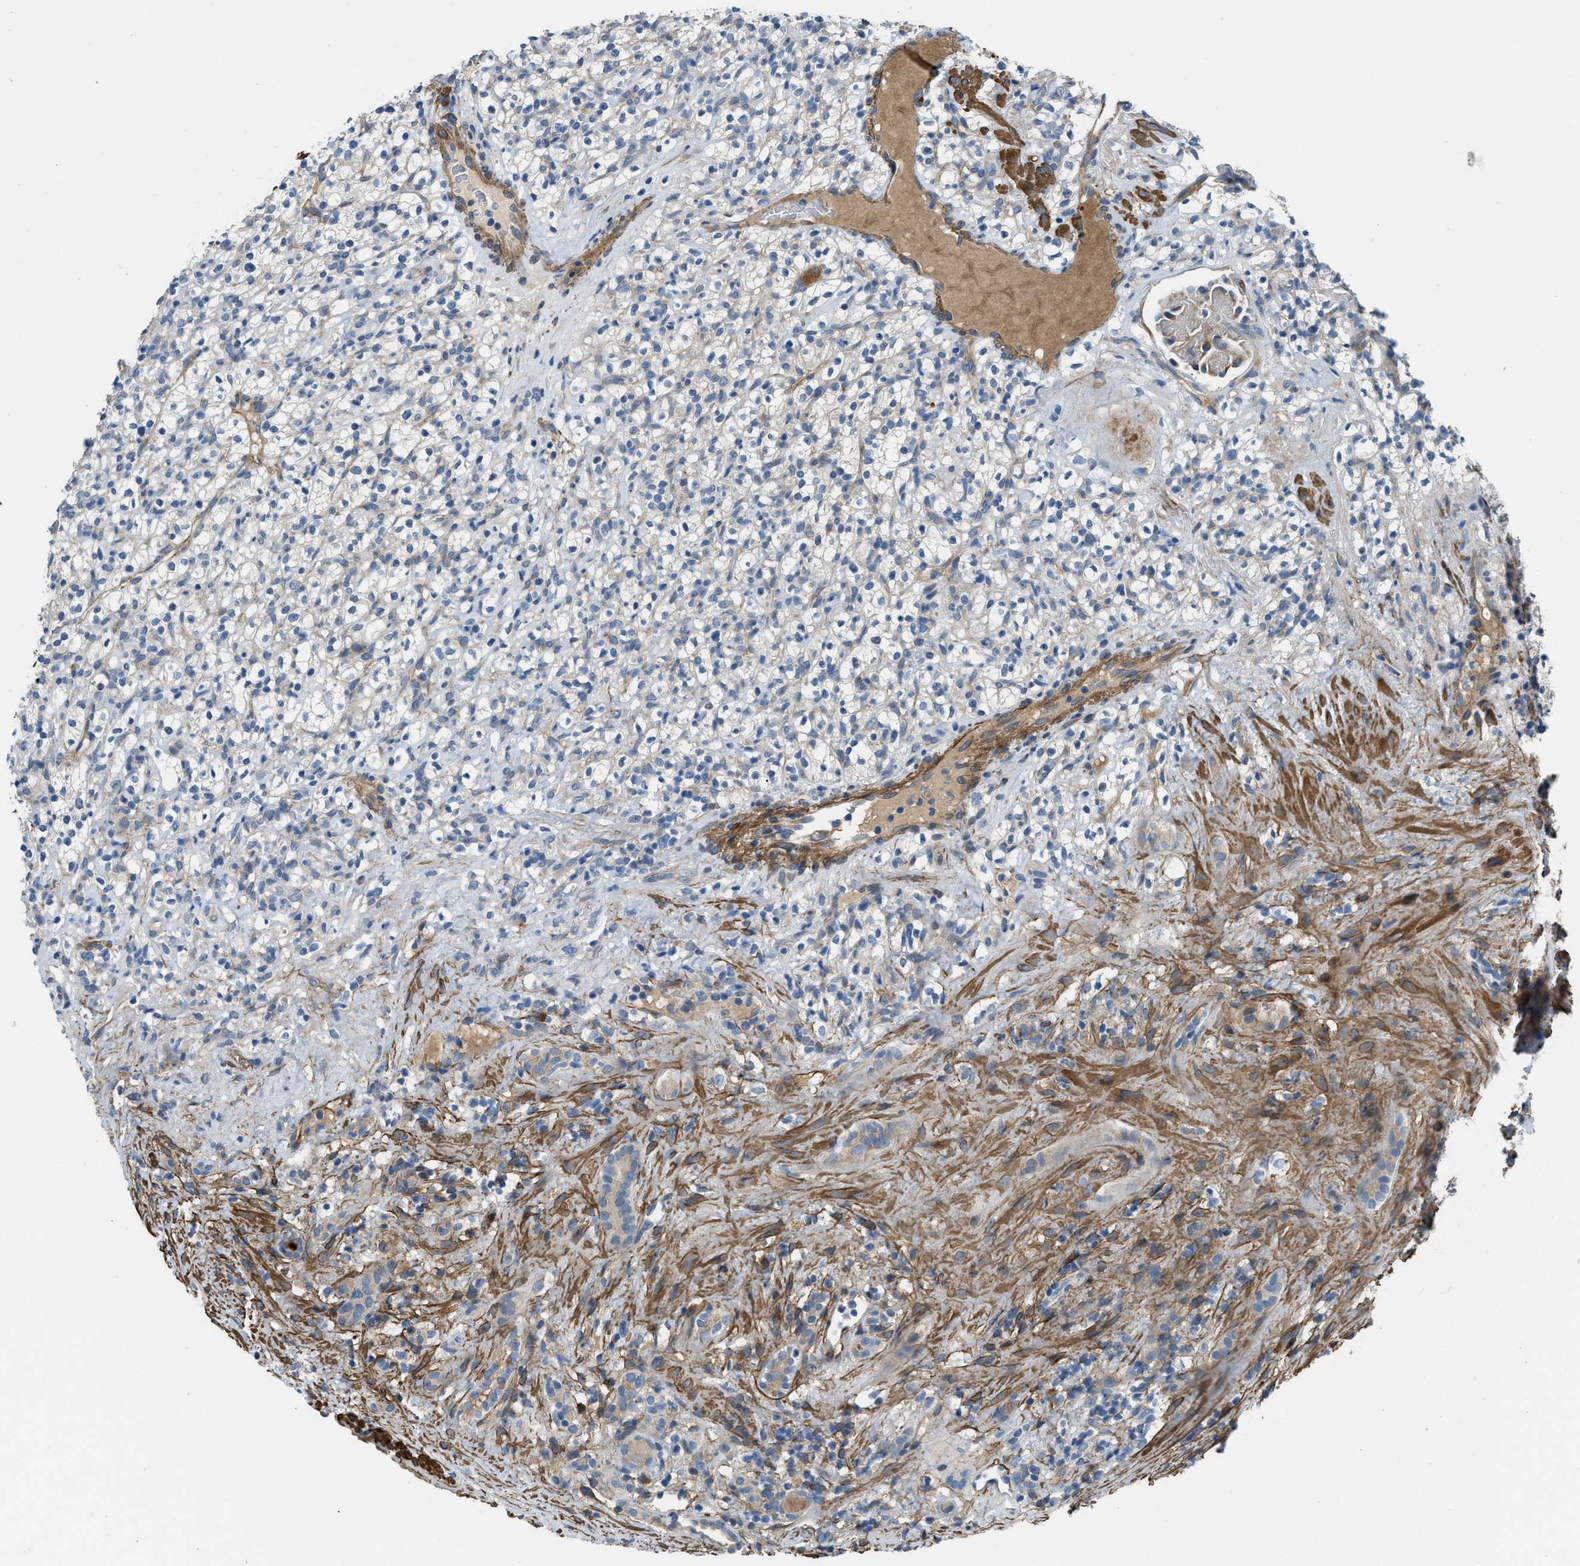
{"staining": {"intensity": "negative", "quantity": "none", "location": "none"}, "tissue": "renal cancer", "cell_type": "Tumor cells", "image_type": "cancer", "snomed": [{"axis": "morphology", "description": "Normal tissue, NOS"}, {"axis": "morphology", "description": "Adenocarcinoma, NOS"}, {"axis": "topography", "description": "Kidney"}], "caption": "Protein analysis of adenocarcinoma (renal) demonstrates no significant positivity in tumor cells.", "gene": "BMPR1A", "patient": {"sex": "female", "age": 72}}